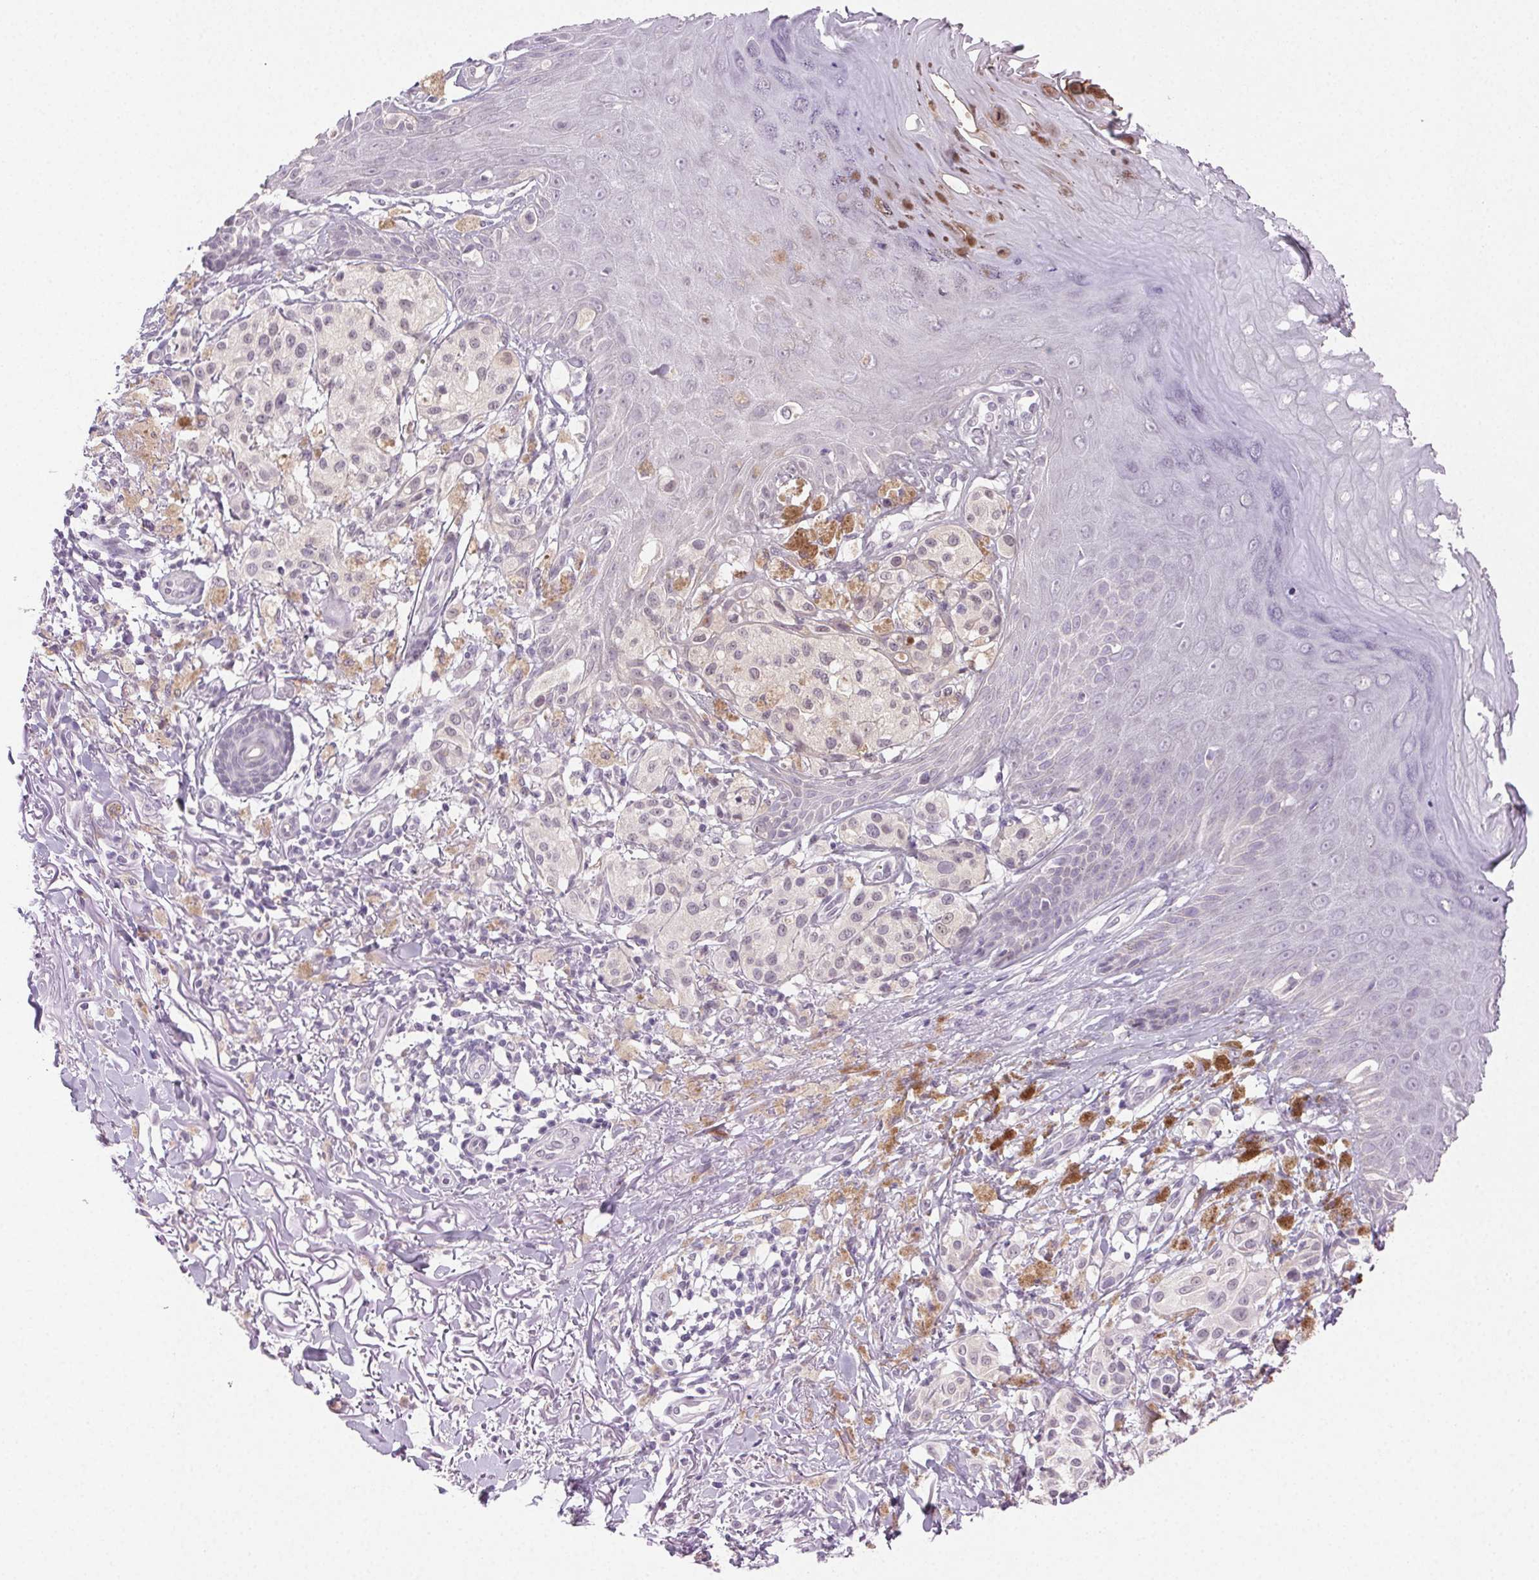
{"staining": {"intensity": "negative", "quantity": "none", "location": "none"}, "tissue": "melanoma", "cell_type": "Tumor cells", "image_type": "cancer", "snomed": [{"axis": "morphology", "description": "Malignant melanoma, NOS"}, {"axis": "topography", "description": "Skin"}], "caption": "DAB (3,3'-diaminobenzidine) immunohistochemical staining of human melanoma demonstrates no significant staining in tumor cells.", "gene": "CLDN10", "patient": {"sex": "female", "age": 80}}